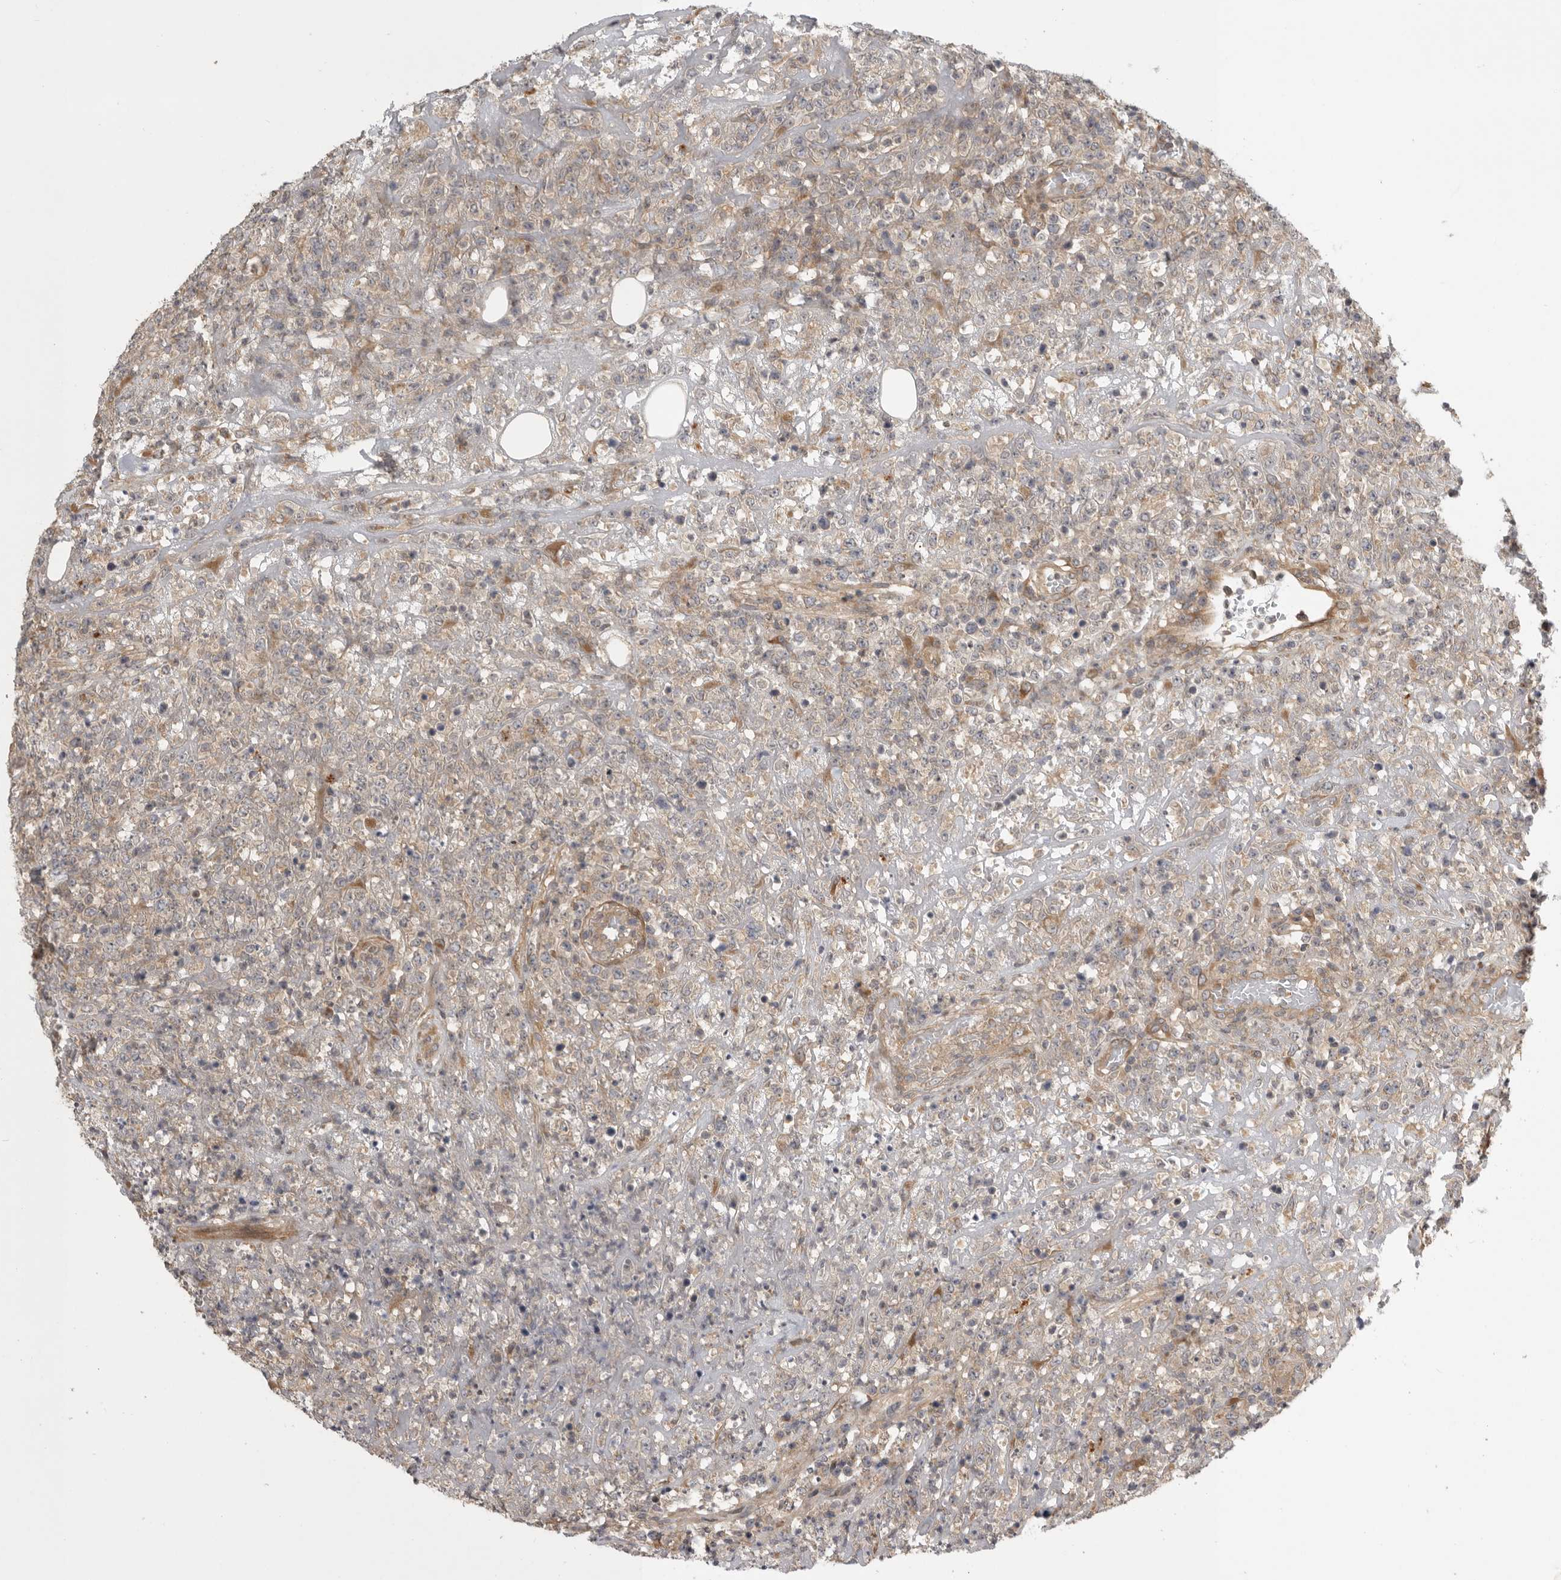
{"staining": {"intensity": "negative", "quantity": "none", "location": "none"}, "tissue": "lymphoma", "cell_type": "Tumor cells", "image_type": "cancer", "snomed": [{"axis": "morphology", "description": "Malignant lymphoma, non-Hodgkin's type, High grade"}, {"axis": "topography", "description": "Colon"}], "caption": "This is an immunohistochemistry histopathology image of malignant lymphoma, non-Hodgkin's type (high-grade). There is no staining in tumor cells.", "gene": "CUEDC1", "patient": {"sex": "female", "age": 53}}